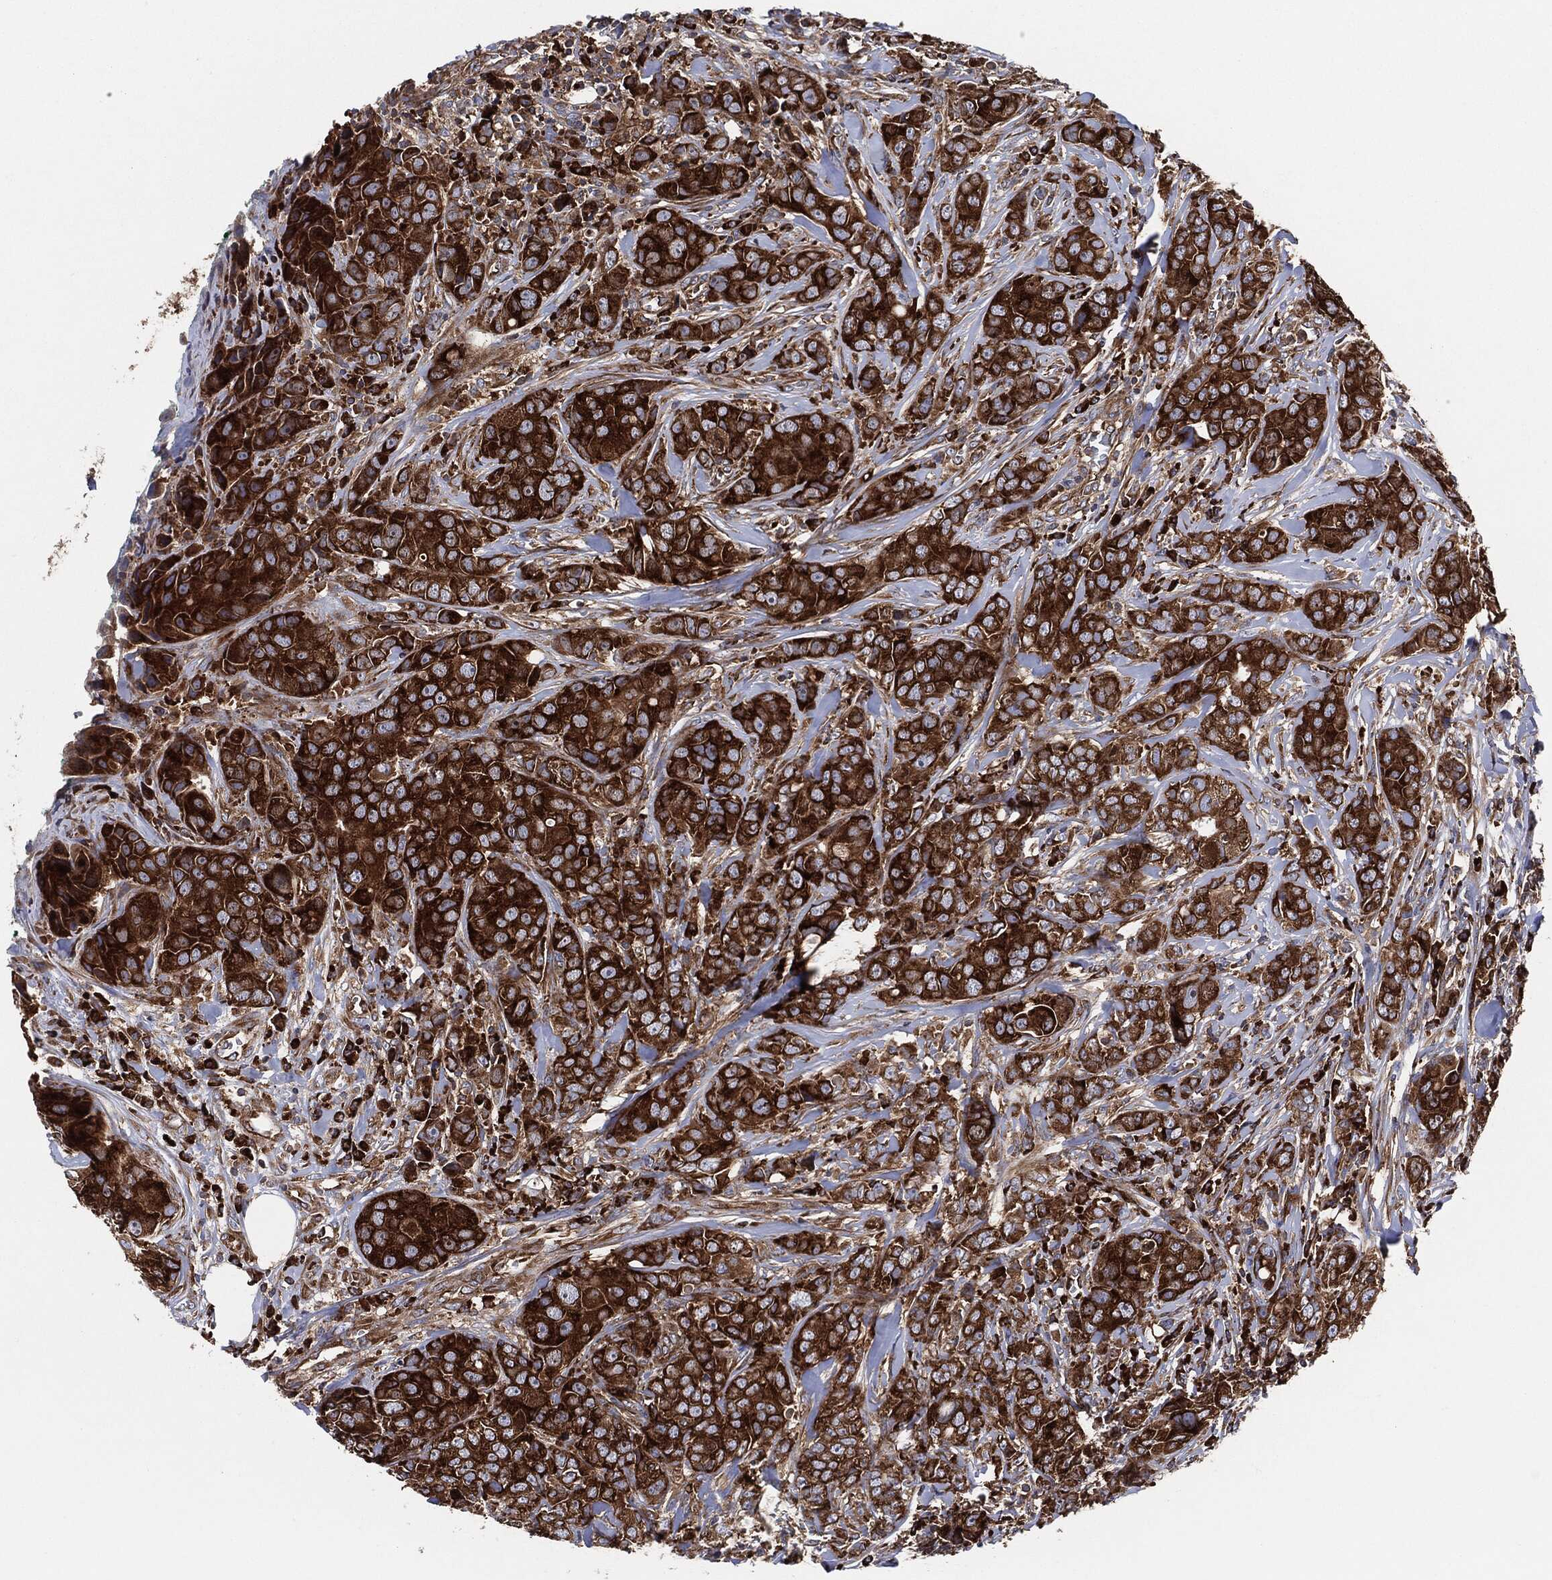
{"staining": {"intensity": "strong", "quantity": ">75%", "location": "cytoplasmic/membranous"}, "tissue": "breast cancer", "cell_type": "Tumor cells", "image_type": "cancer", "snomed": [{"axis": "morphology", "description": "Duct carcinoma"}, {"axis": "topography", "description": "Breast"}], "caption": "Immunohistochemical staining of human invasive ductal carcinoma (breast) exhibits high levels of strong cytoplasmic/membranous staining in about >75% of tumor cells.", "gene": "EIF2S2", "patient": {"sex": "female", "age": 43}}